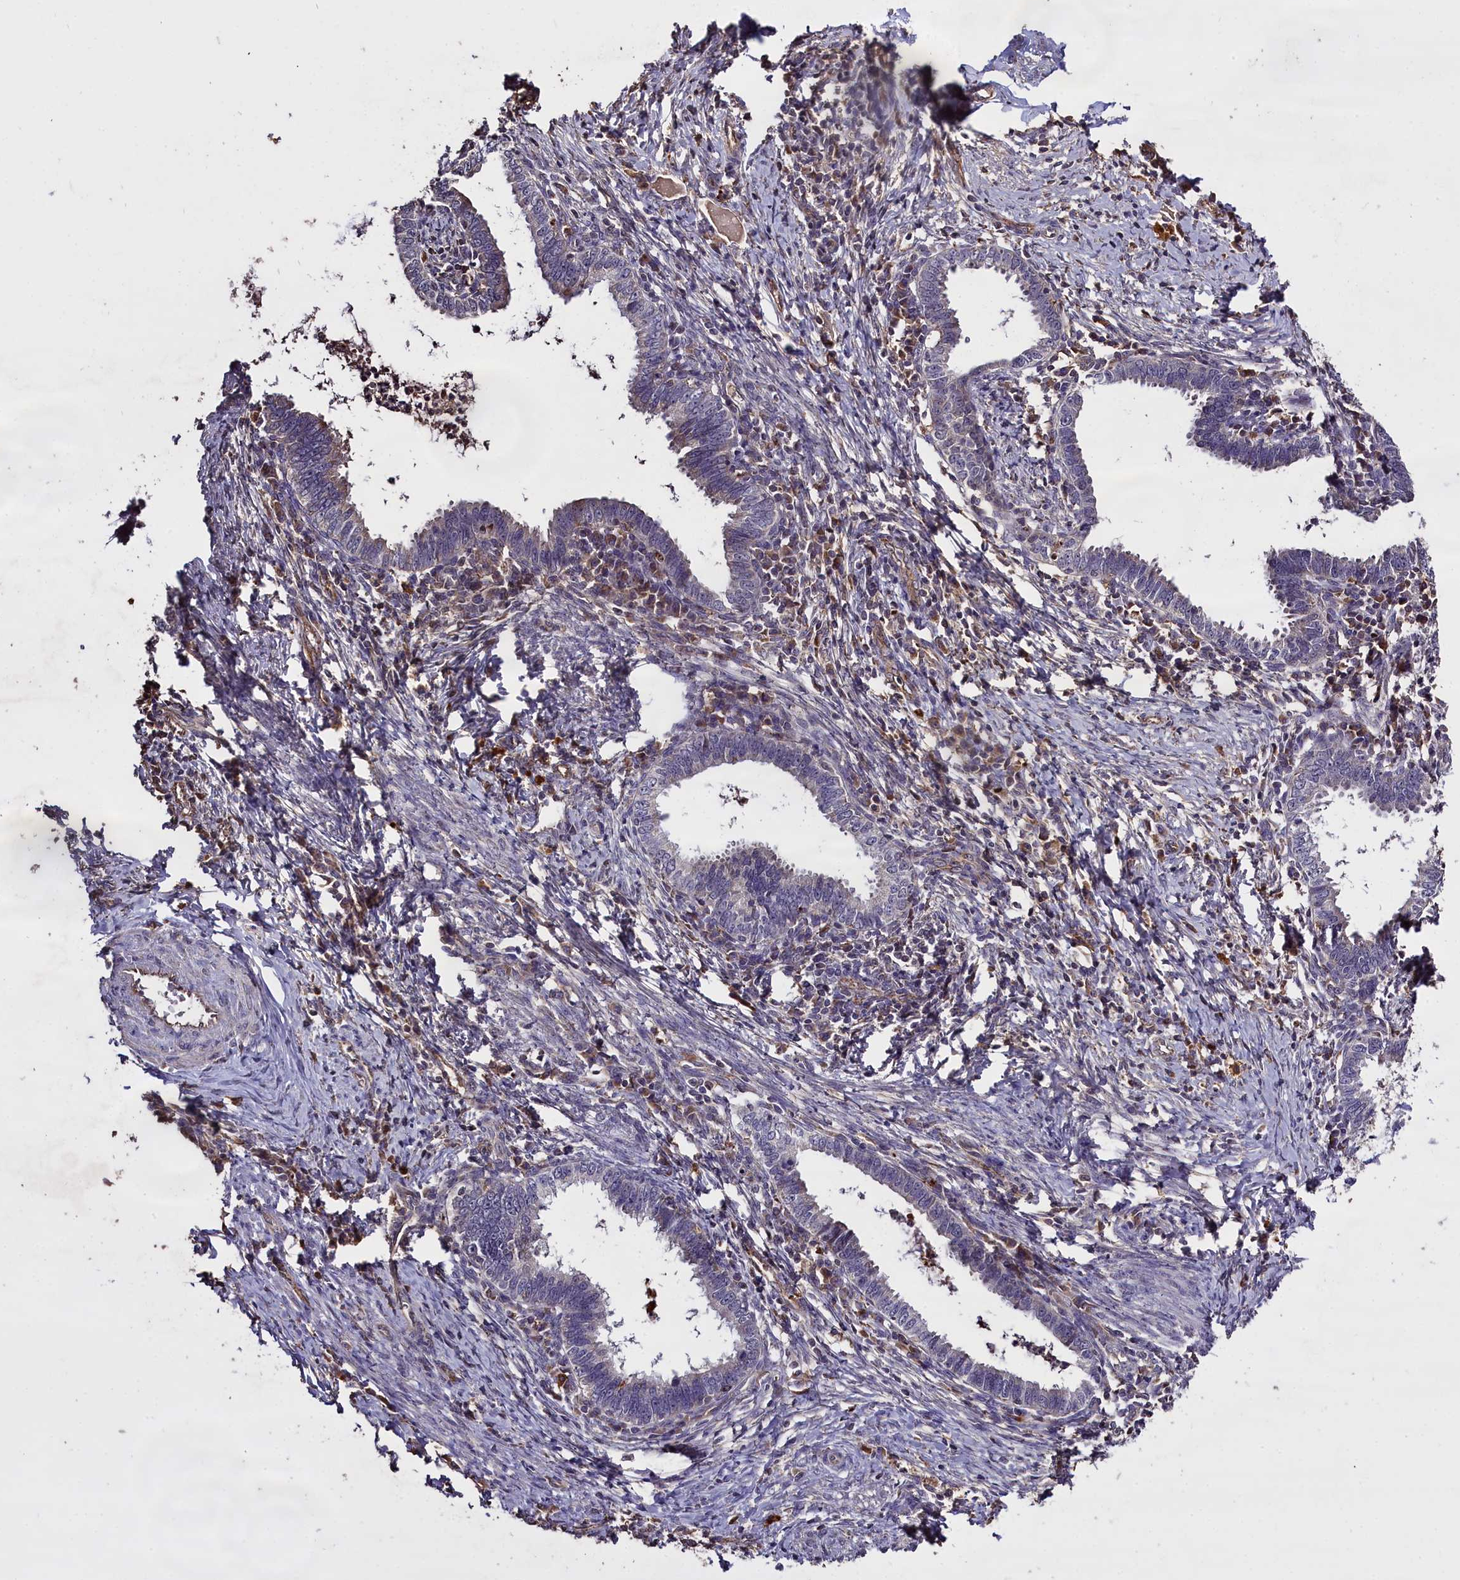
{"staining": {"intensity": "negative", "quantity": "none", "location": "none"}, "tissue": "cervical cancer", "cell_type": "Tumor cells", "image_type": "cancer", "snomed": [{"axis": "morphology", "description": "Adenocarcinoma, NOS"}, {"axis": "topography", "description": "Cervix"}], "caption": "A histopathology image of cervical cancer stained for a protein exhibits no brown staining in tumor cells. (DAB (3,3'-diaminobenzidine) immunohistochemistry, high magnification).", "gene": "CLRN2", "patient": {"sex": "female", "age": 36}}